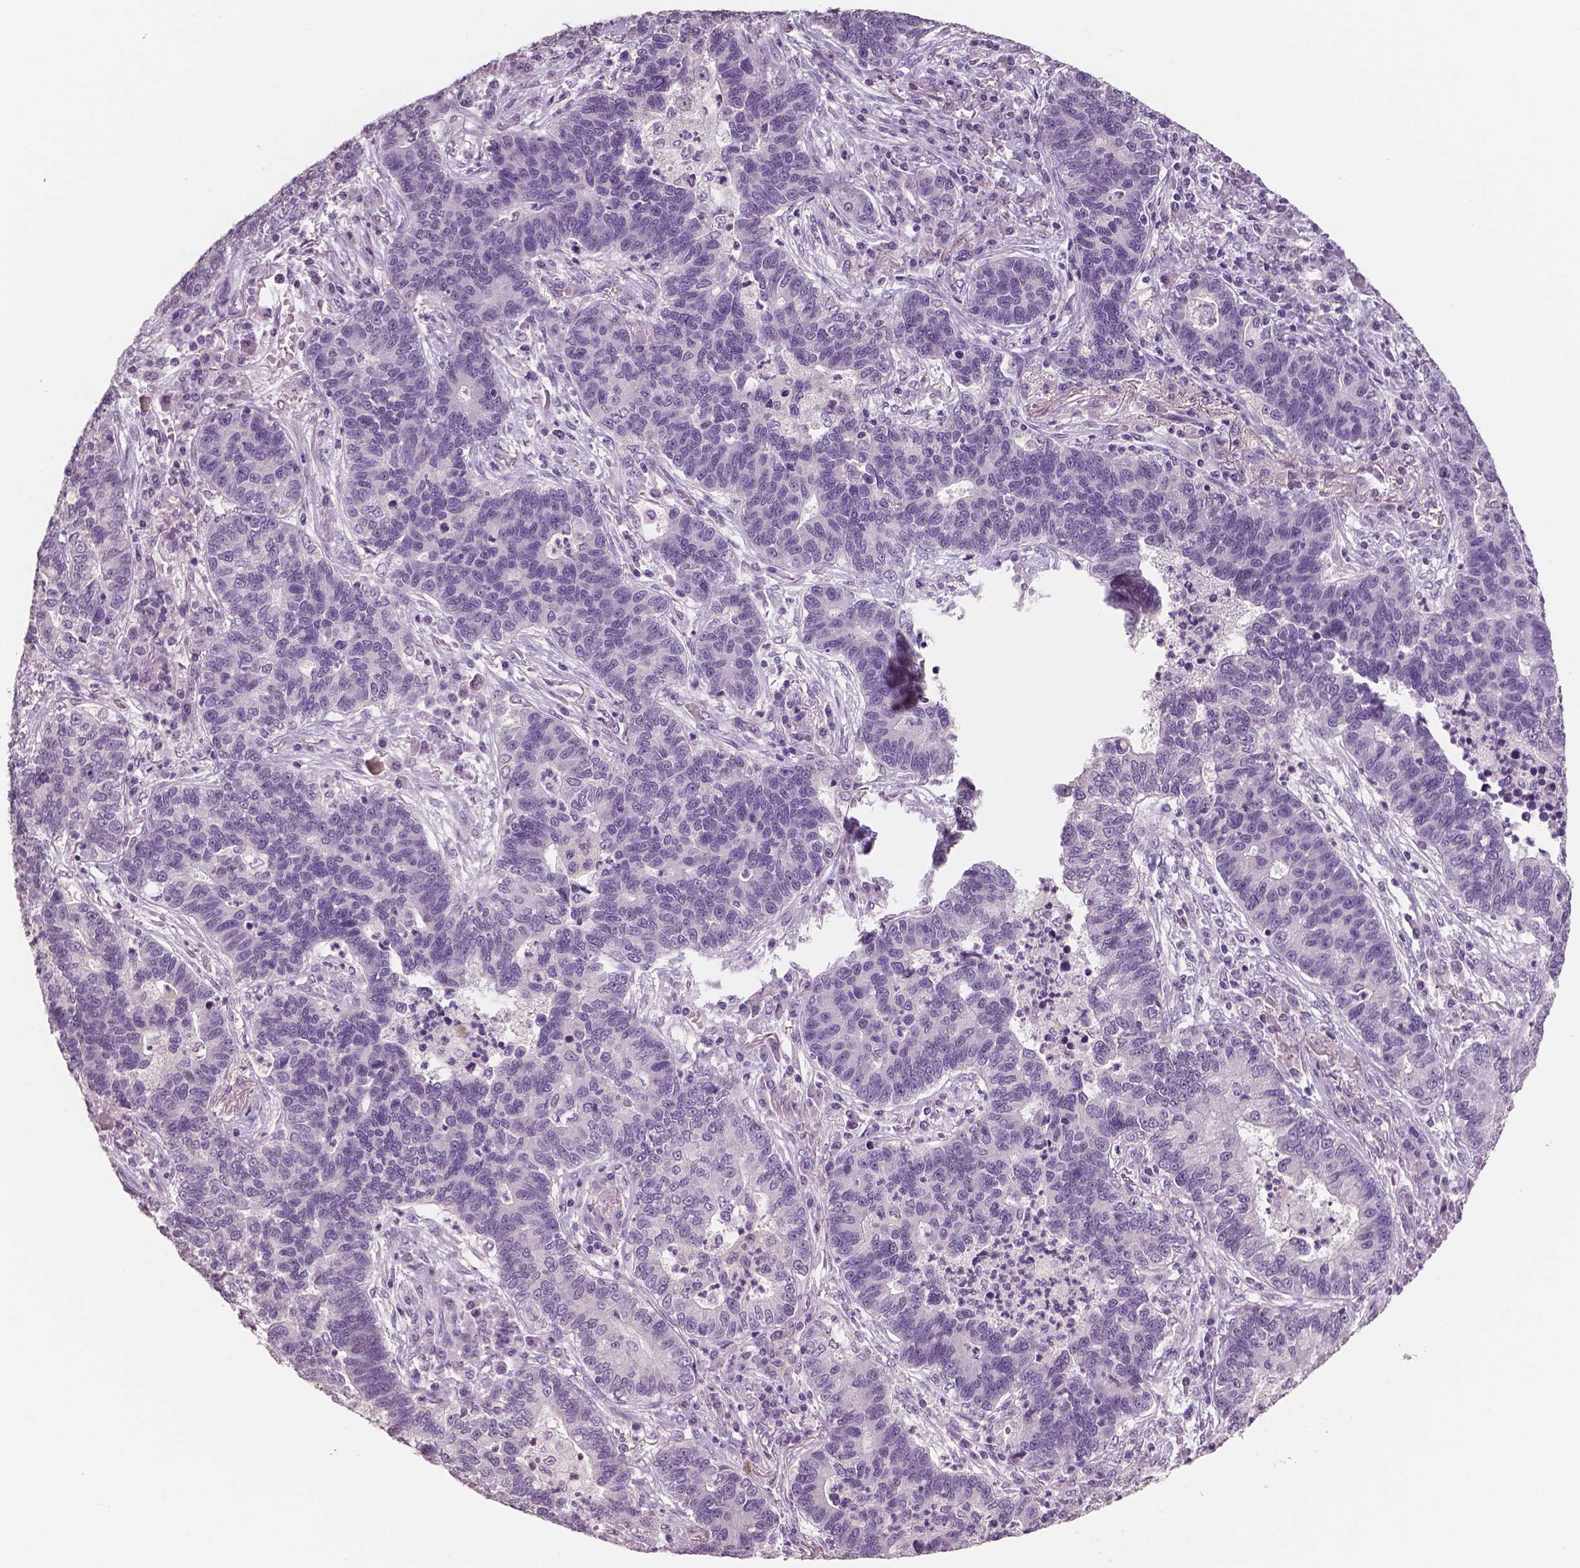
{"staining": {"intensity": "negative", "quantity": "none", "location": "none"}, "tissue": "lung cancer", "cell_type": "Tumor cells", "image_type": "cancer", "snomed": [{"axis": "morphology", "description": "Adenocarcinoma, NOS"}, {"axis": "topography", "description": "Lung"}], "caption": "Immunohistochemistry (IHC) histopathology image of human lung adenocarcinoma stained for a protein (brown), which demonstrates no expression in tumor cells.", "gene": "NECAB1", "patient": {"sex": "female", "age": 57}}